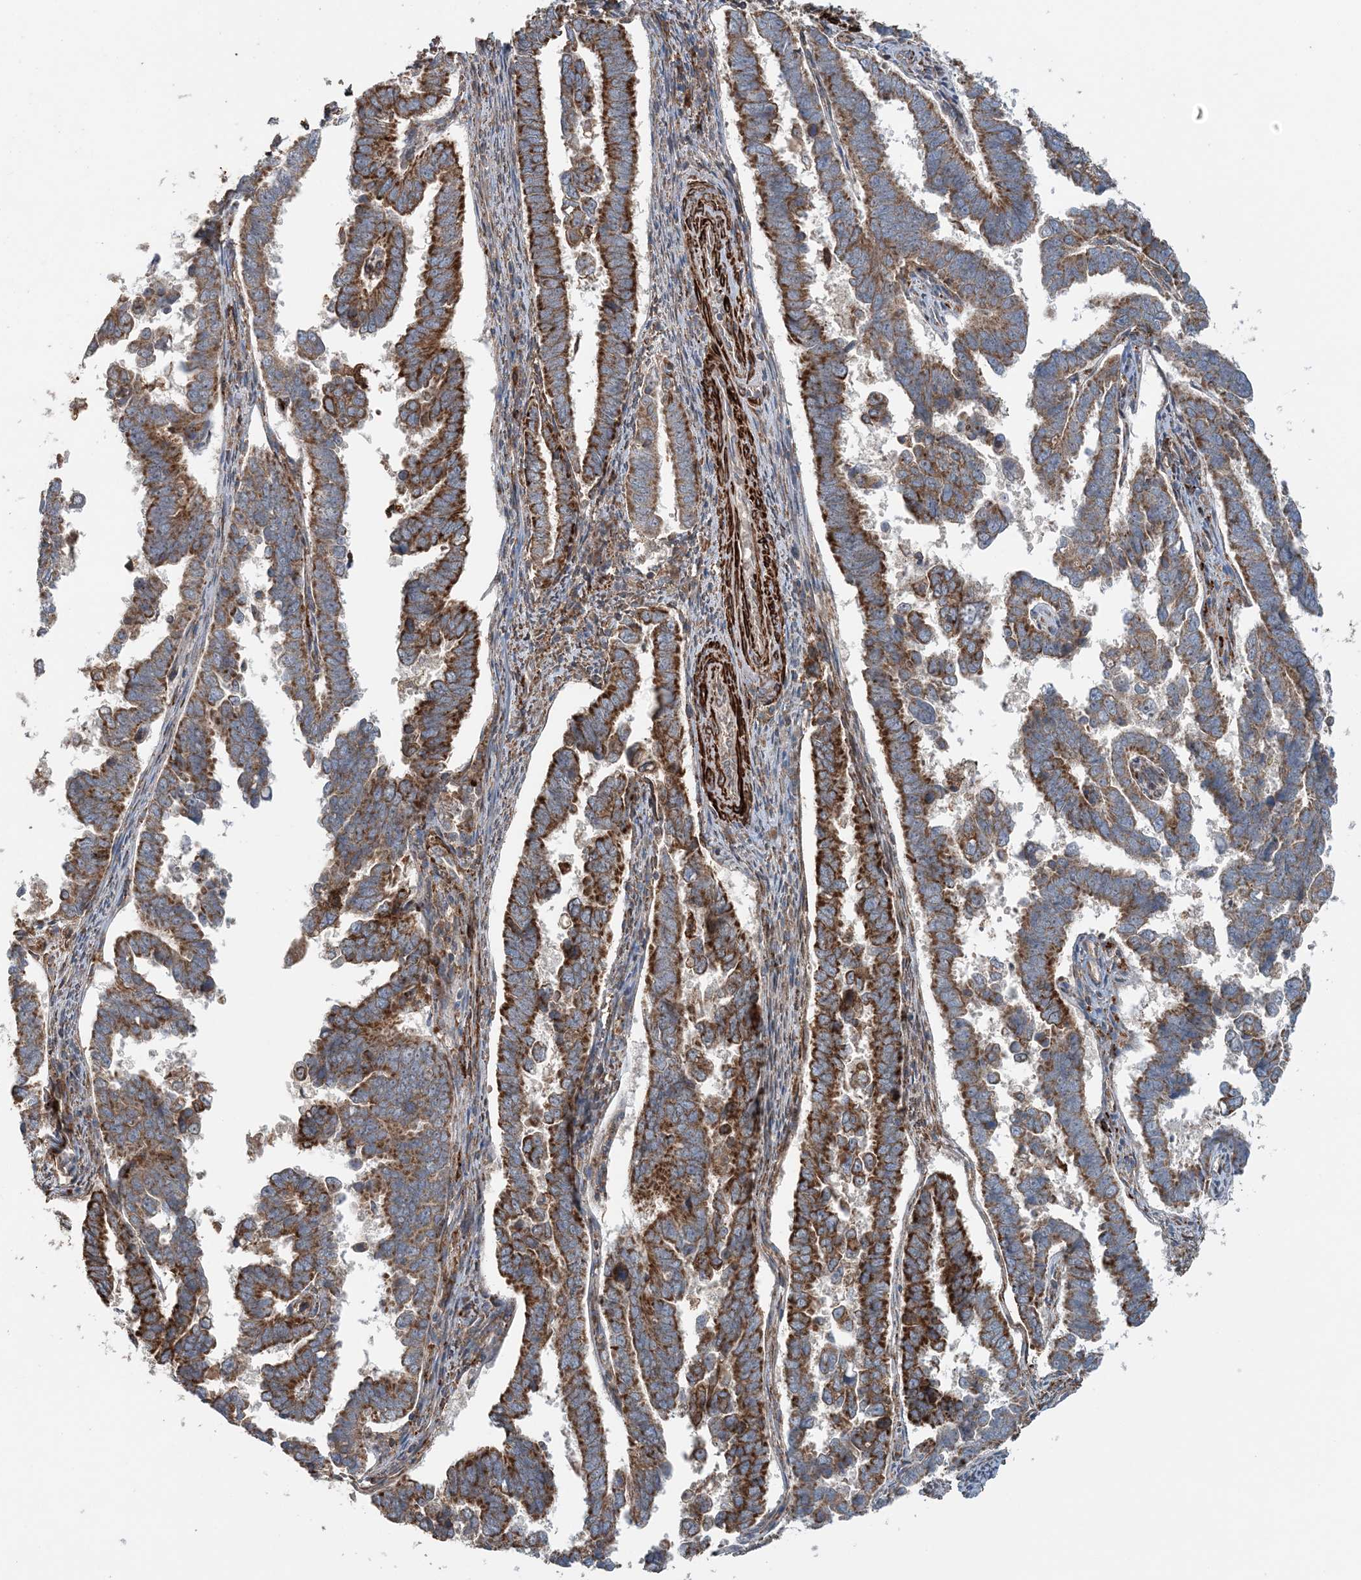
{"staining": {"intensity": "strong", "quantity": ">75%", "location": "cytoplasmic/membranous"}, "tissue": "endometrial cancer", "cell_type": "Tumor cells", "image_type": "cancer", "snomed": [{"axis": "morphology", "description": "Adenocarcinoma, NOS"}, {"axis": "topography", "description": "Endometrium"}], "caption": "A micrograph of human endometrial cancer stained for a protein demonstrates strong cytoplasmic/membranous brown staining in tumor cells.", "gene": "TTI1", "patient": {"sex": "female", "age": 75}}